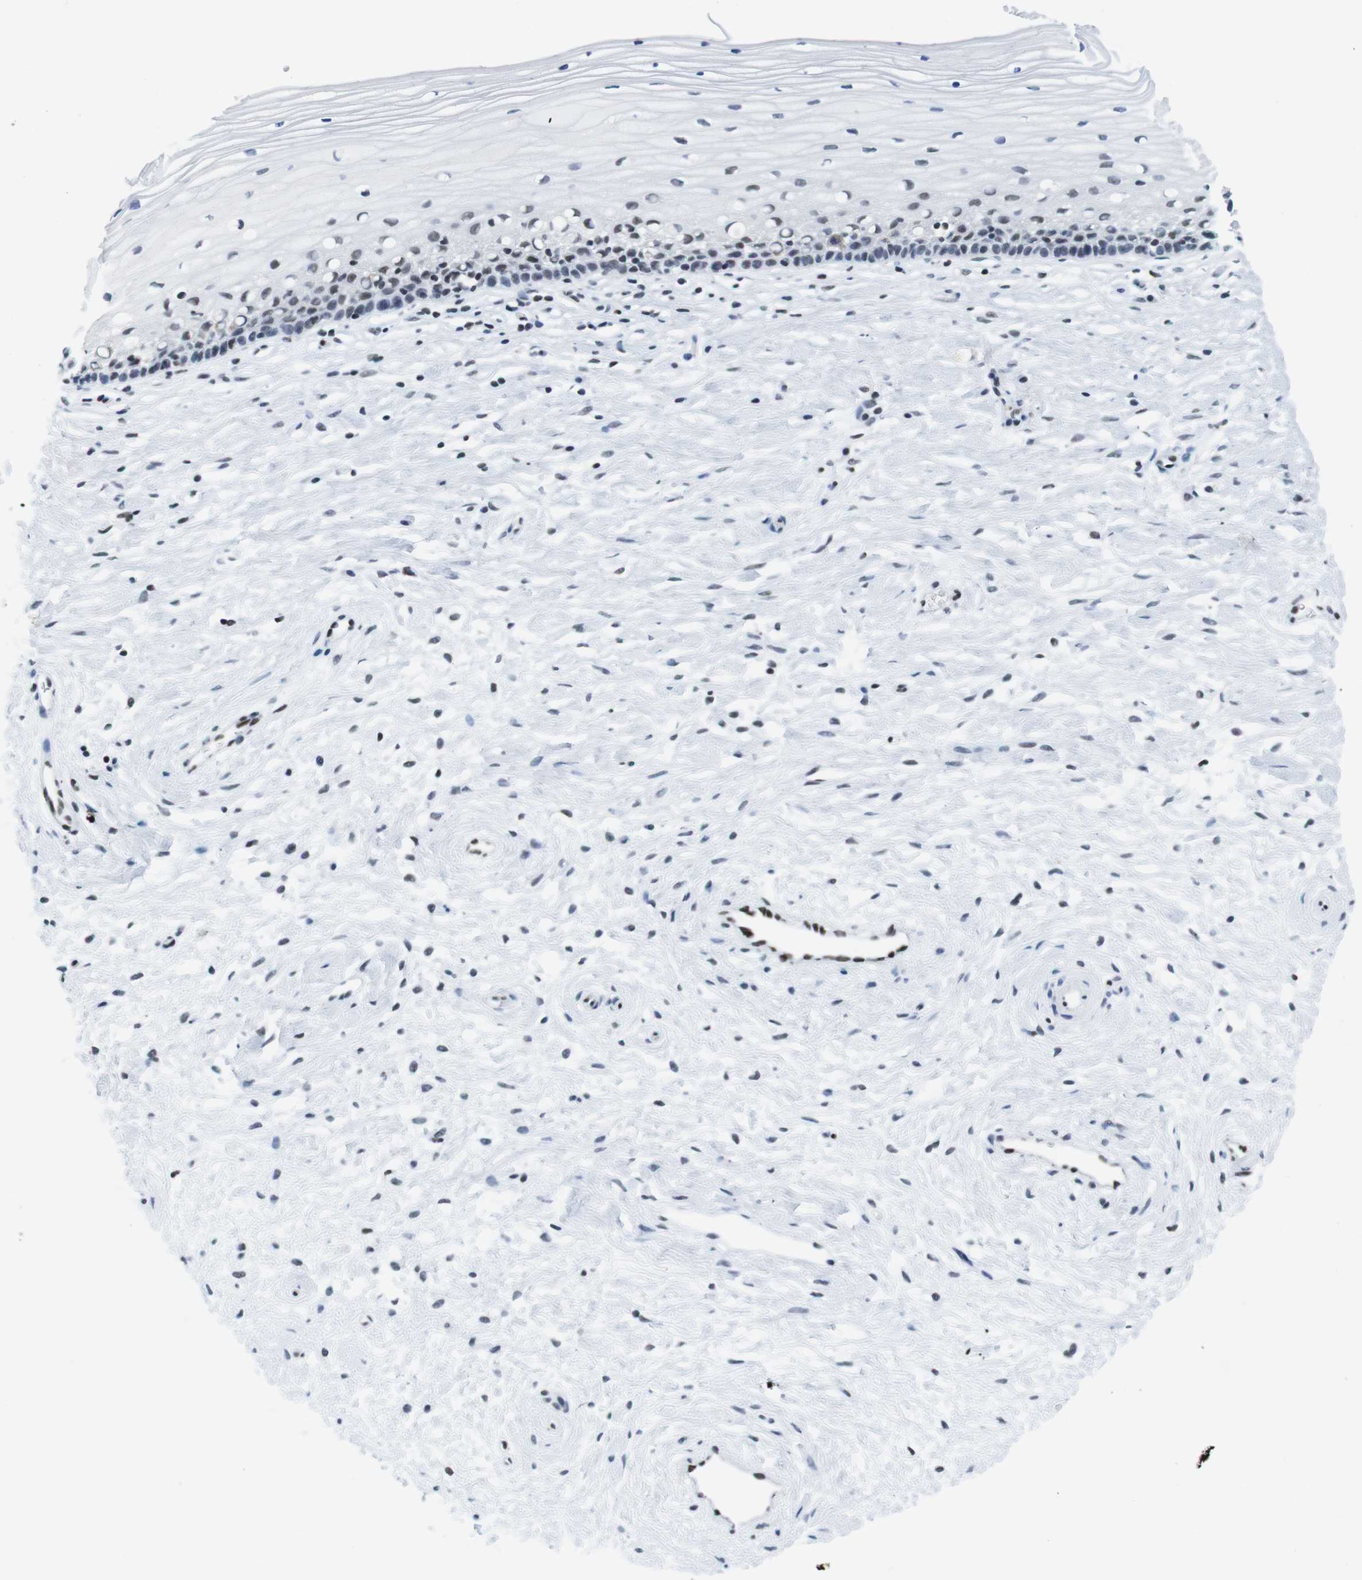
{"staining": {"intensity": "weak", "quantity": "<25%", "location": "nuclear"}, "tissue": "cervix", "cell_type": "Glandular cells", "image_type": "normal", "snomed": [{"axis": "morphology", "description": "Normal tissue, NOS"}, {"axis": "topography", "description": "Cervix"}], "caption": "An image of cervix stained for a protein displays no brown staining in glandular cells. (DAB (3,3'-diaminobenzidine) IHC with hematoxylin counter stain).", "gene": "IFI16", "patient": {"sex": "female", "age": 39}}